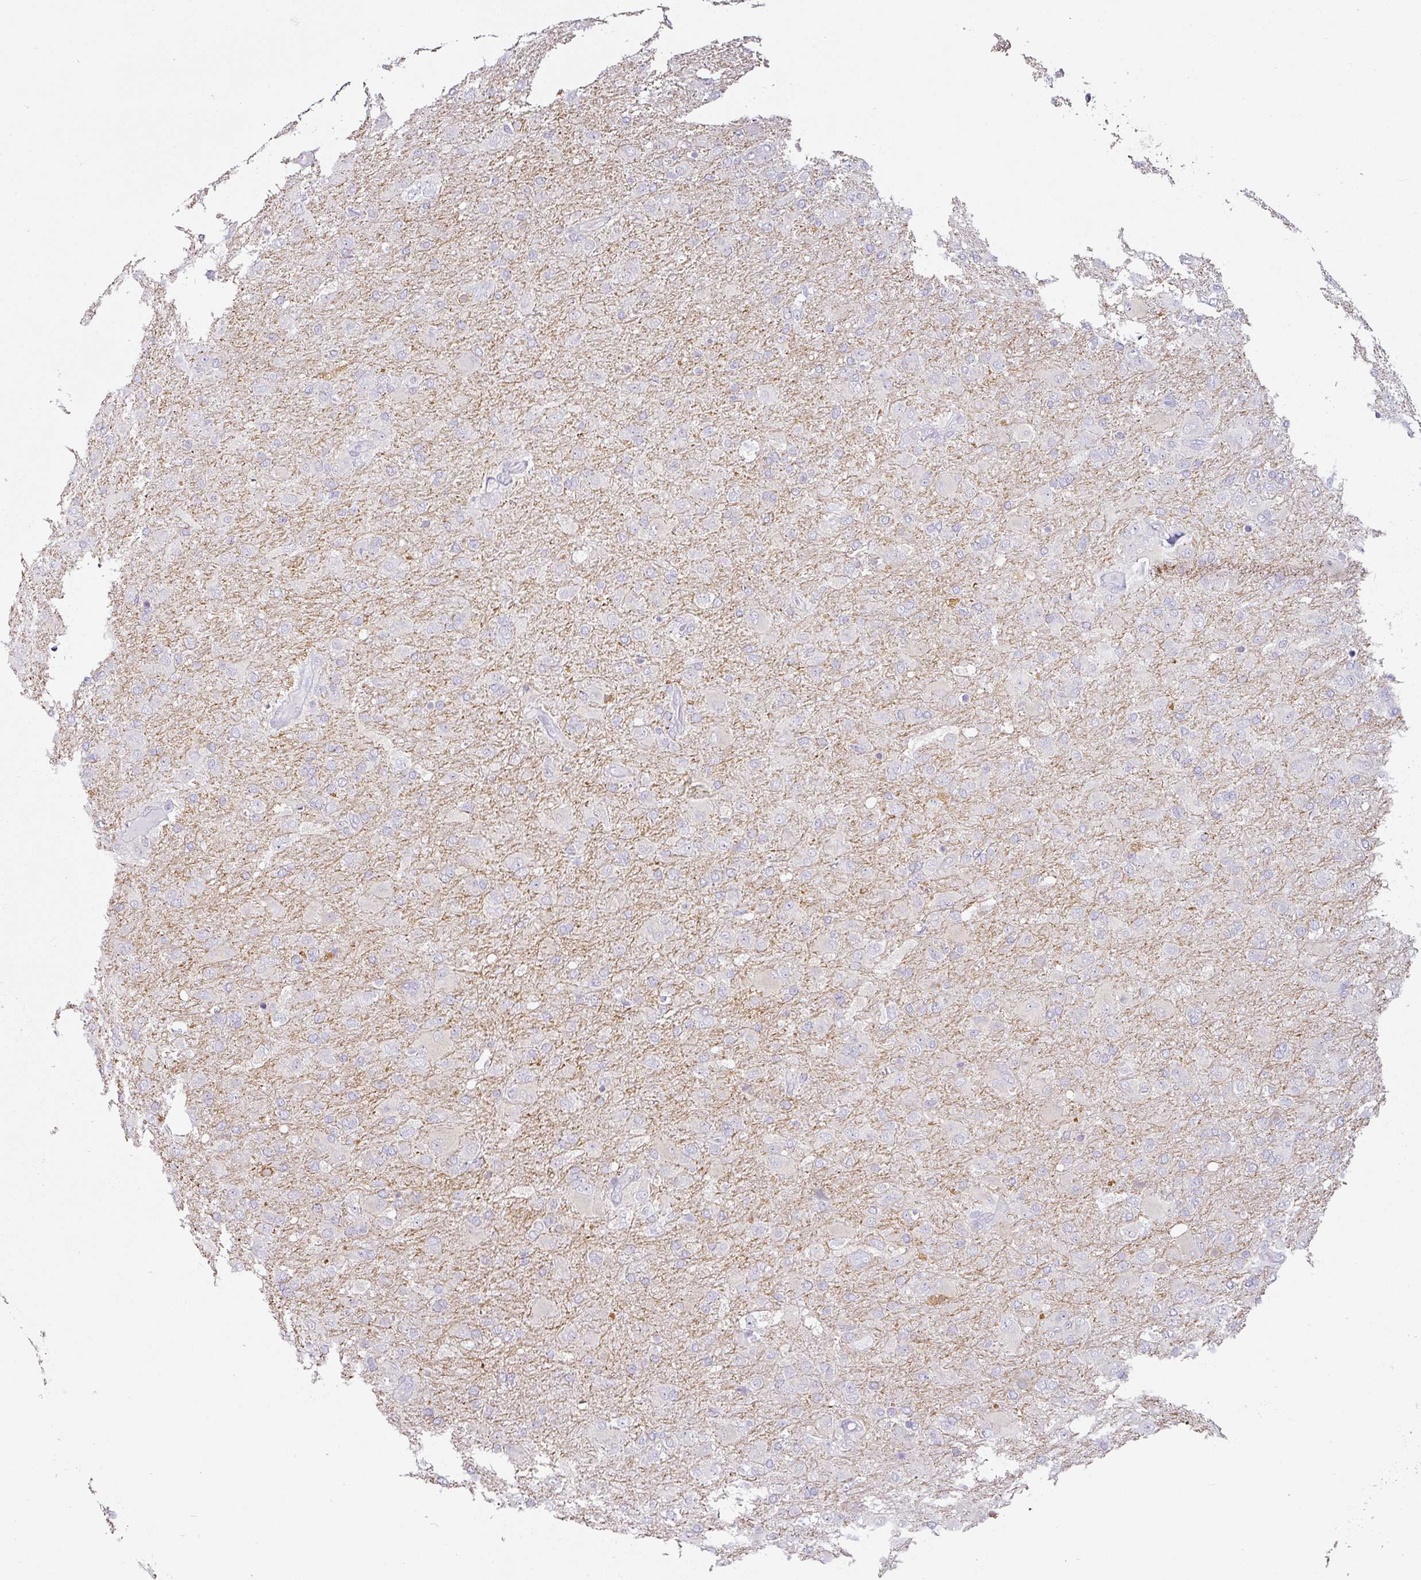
{"staining": {"intensity": "negative", "quantity": "none", "location": "none"}, "tissue": "glioma", "cell_type": "Tumor cells", "image_type": "cancer", "snomed": [{"axis": "morphology", "description": "Glioma, malignant, Low grade"}, {"axis": "topography", "description": "Brain"}], "caption": "Immunohistochemistry image of neoplastic tissue: human glioma stained with DAB demonstrates no significant protein staining in tumor cells. (DAB IHC visualized using brightfield microscopy, high magnification).", "gene": "CAP2", "patient": {"sex": "male", "age": 65}}